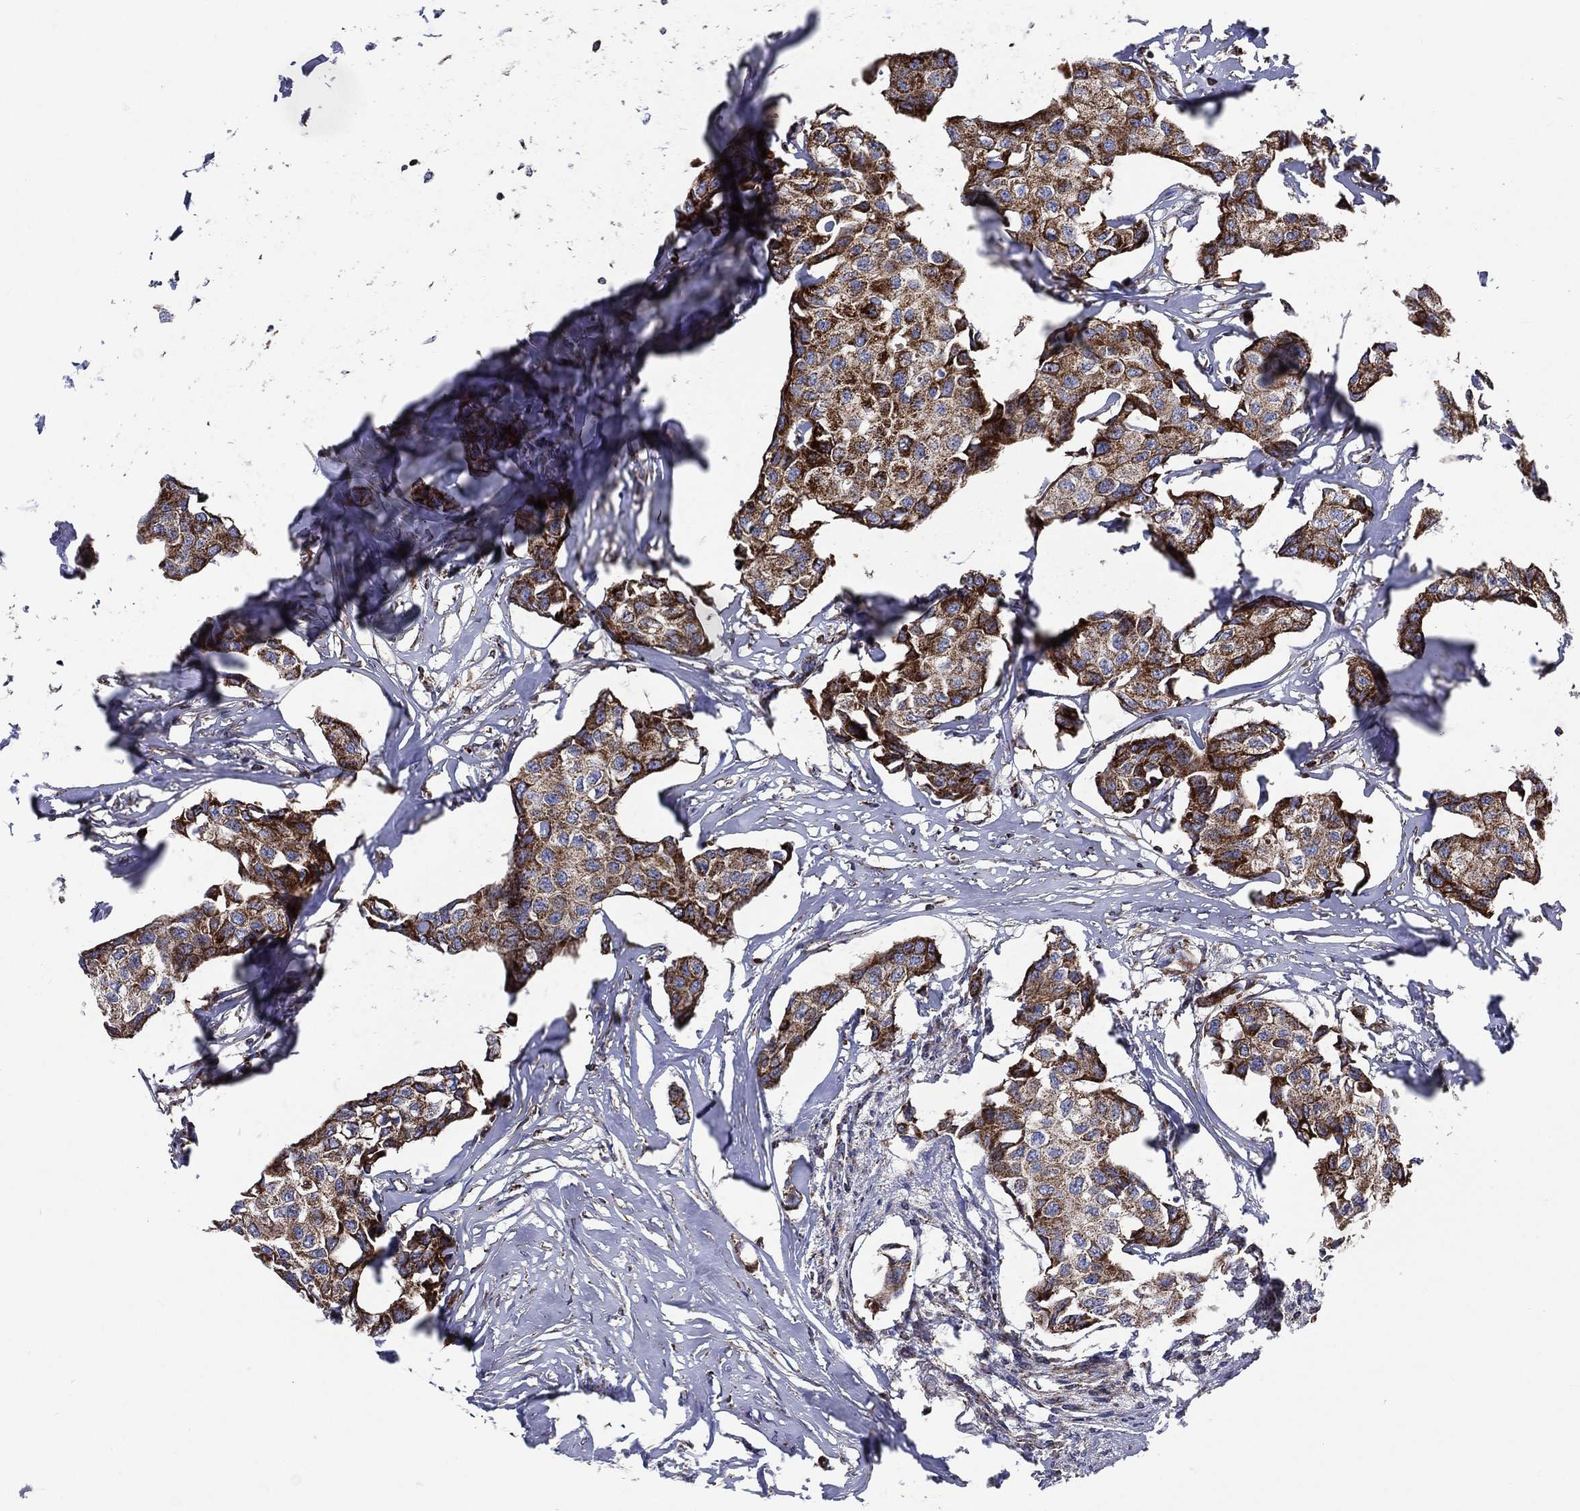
{"staining": {"intensity": "strong", "quantity": ">75%", "location": "cytoplasmic/membranous"}, "tissue": "breast cancer", "cell_type": "Tumor cells", "image_type": "cancer", "snomed": [{"axis": "morphology", "description": "Duct carcinoma"}, {"axis": "topography", "description": "Breast"}], "caption": "Breast cancer (intraductal carcinoma) tissue reveals strong cytoplasmic/membranous staining in about >75% of tumor cells", "gene": "ANKRD37", "patient": {"sex": "female", "age": 80}}